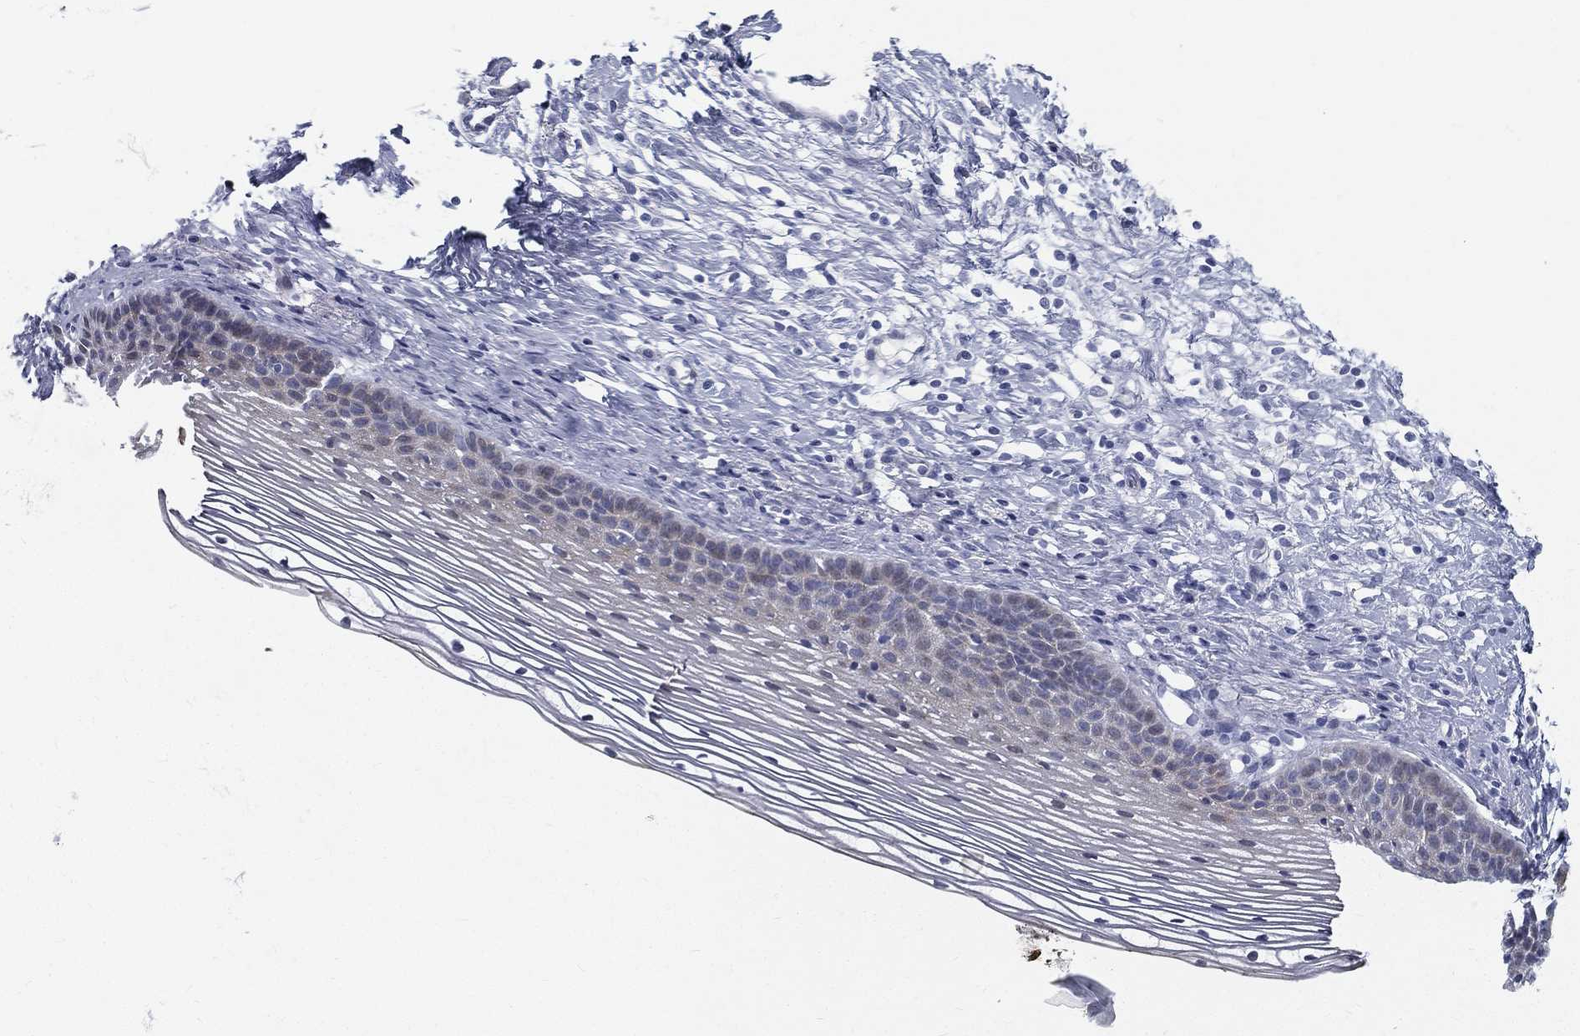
{"staining": {"intensity": "negative", "quantity": "none", "location": "none"}, "tissue": "cervix", "cell_type": "Glandular cells", "image_type": "normal", "snomed": [{"axis": "morphology", "description": "Normal tissue, NOS"}, {"axis": "topography", "description": "Cervix"}], "caption": "Protein analysis of unremarkable cervix reveals no significant positivity in glandular cells. Brightfield microscopy of immunohistochemistry stained with DAB (3,3'-diaminobenzidine) (brown) and hematoxylin (blue), captured at high magnification.", "gene": "SPPL2C", "patient": {"sex": "female", "age": 39}}